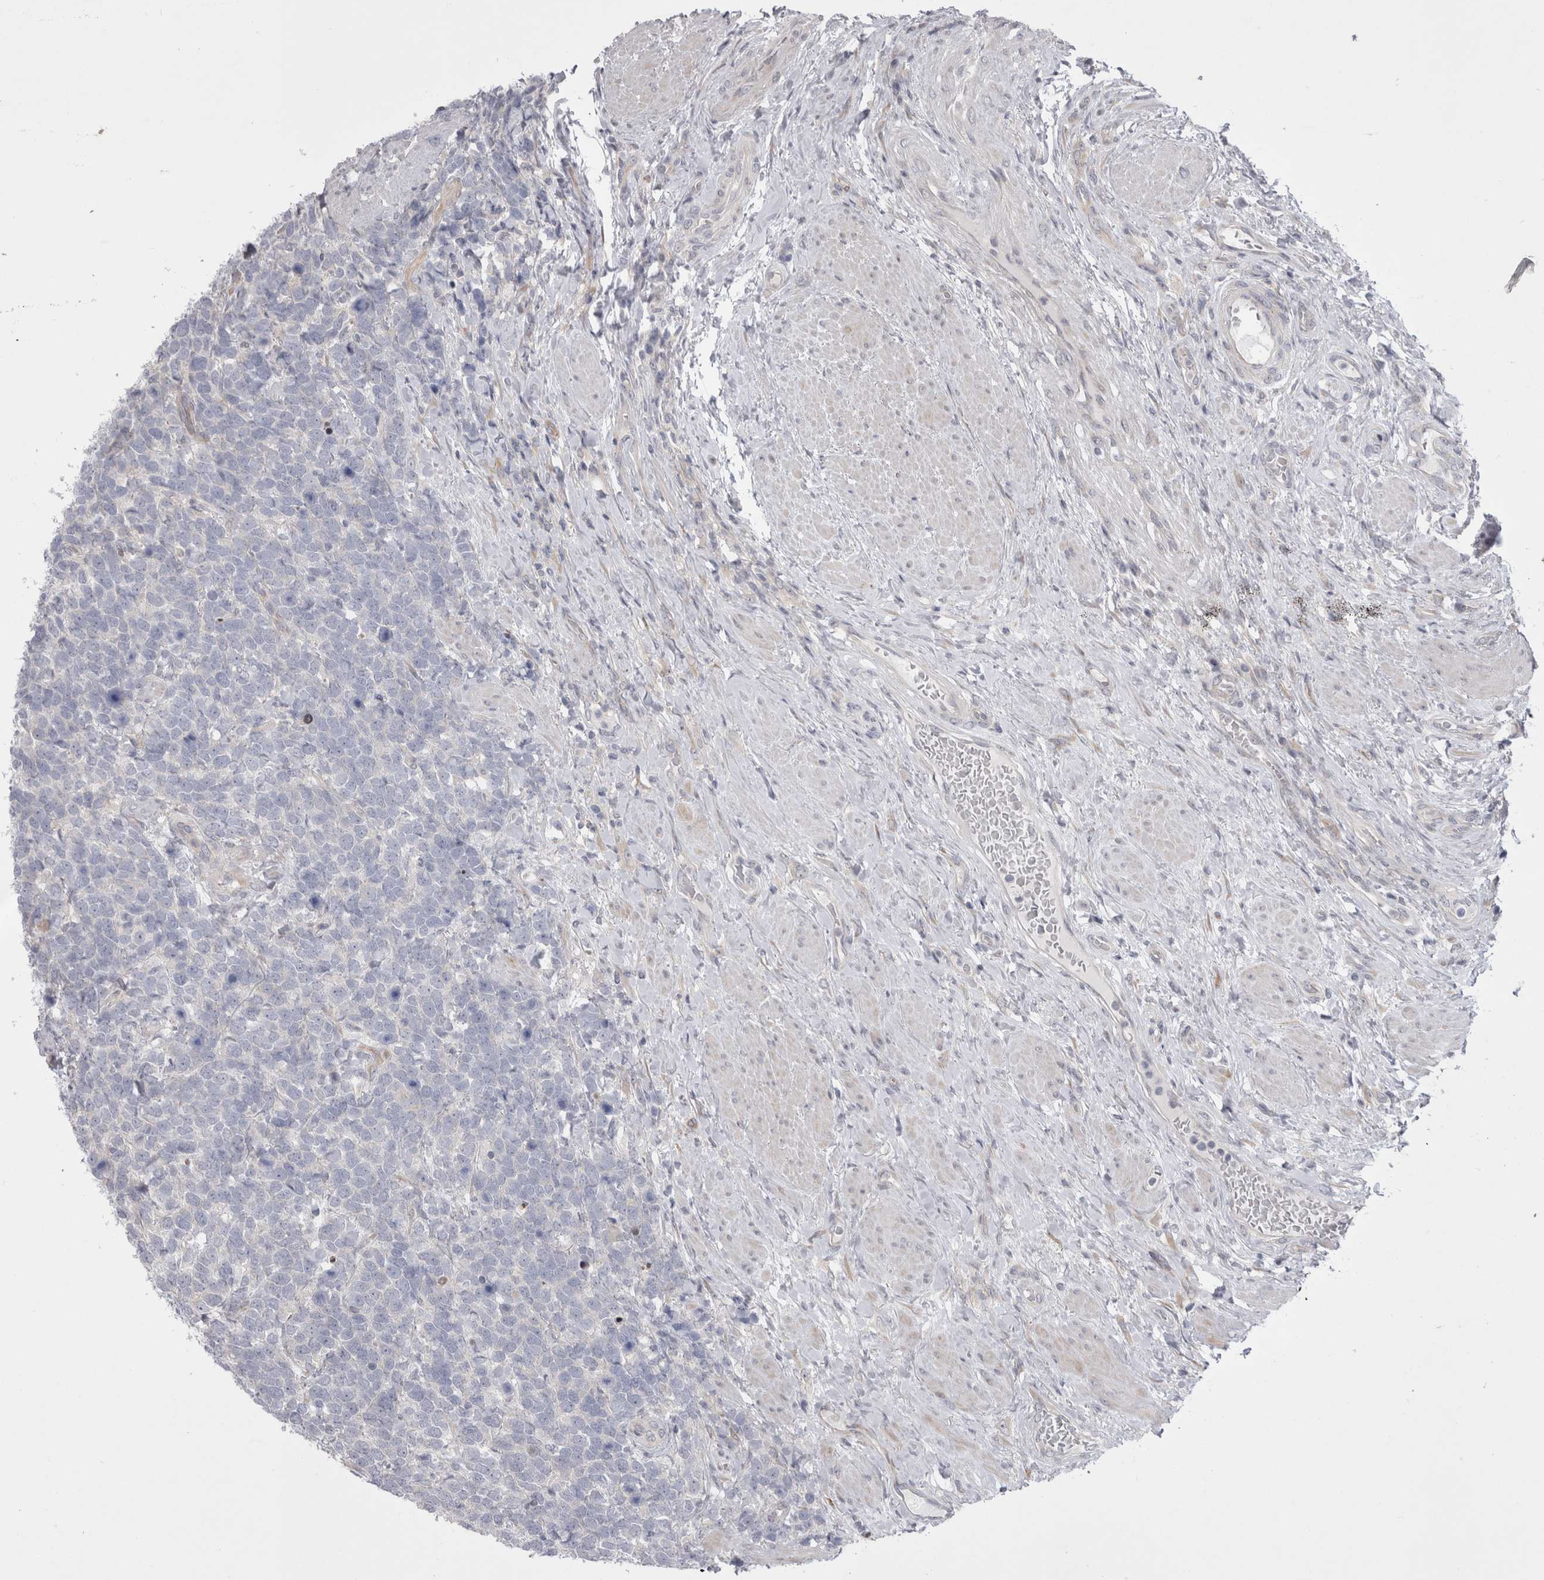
{"staining": {"intensity": "negative", "quantity": "none", "location": "none"}, "tissue": "urothelial cancer", "cell_type": "Tumor cells", "image_type": "cancer", "snomed": [{"axis": "morphology", "description": "Urothelial carcinoma, High grade"}, {"axis": "topography", "description": "Urinary bladder"}], "caption": "High magnification brightfield microscopy of urothelial cancer stained with DAB (3,3'-diaminobenzidine) (brown) and counterstained with hematoxylin (blue): tumor cells show no significant expression. Nuclei are stained in blue.", "gene": "NENF", "patient": {"sex": "female", "age": 82}}